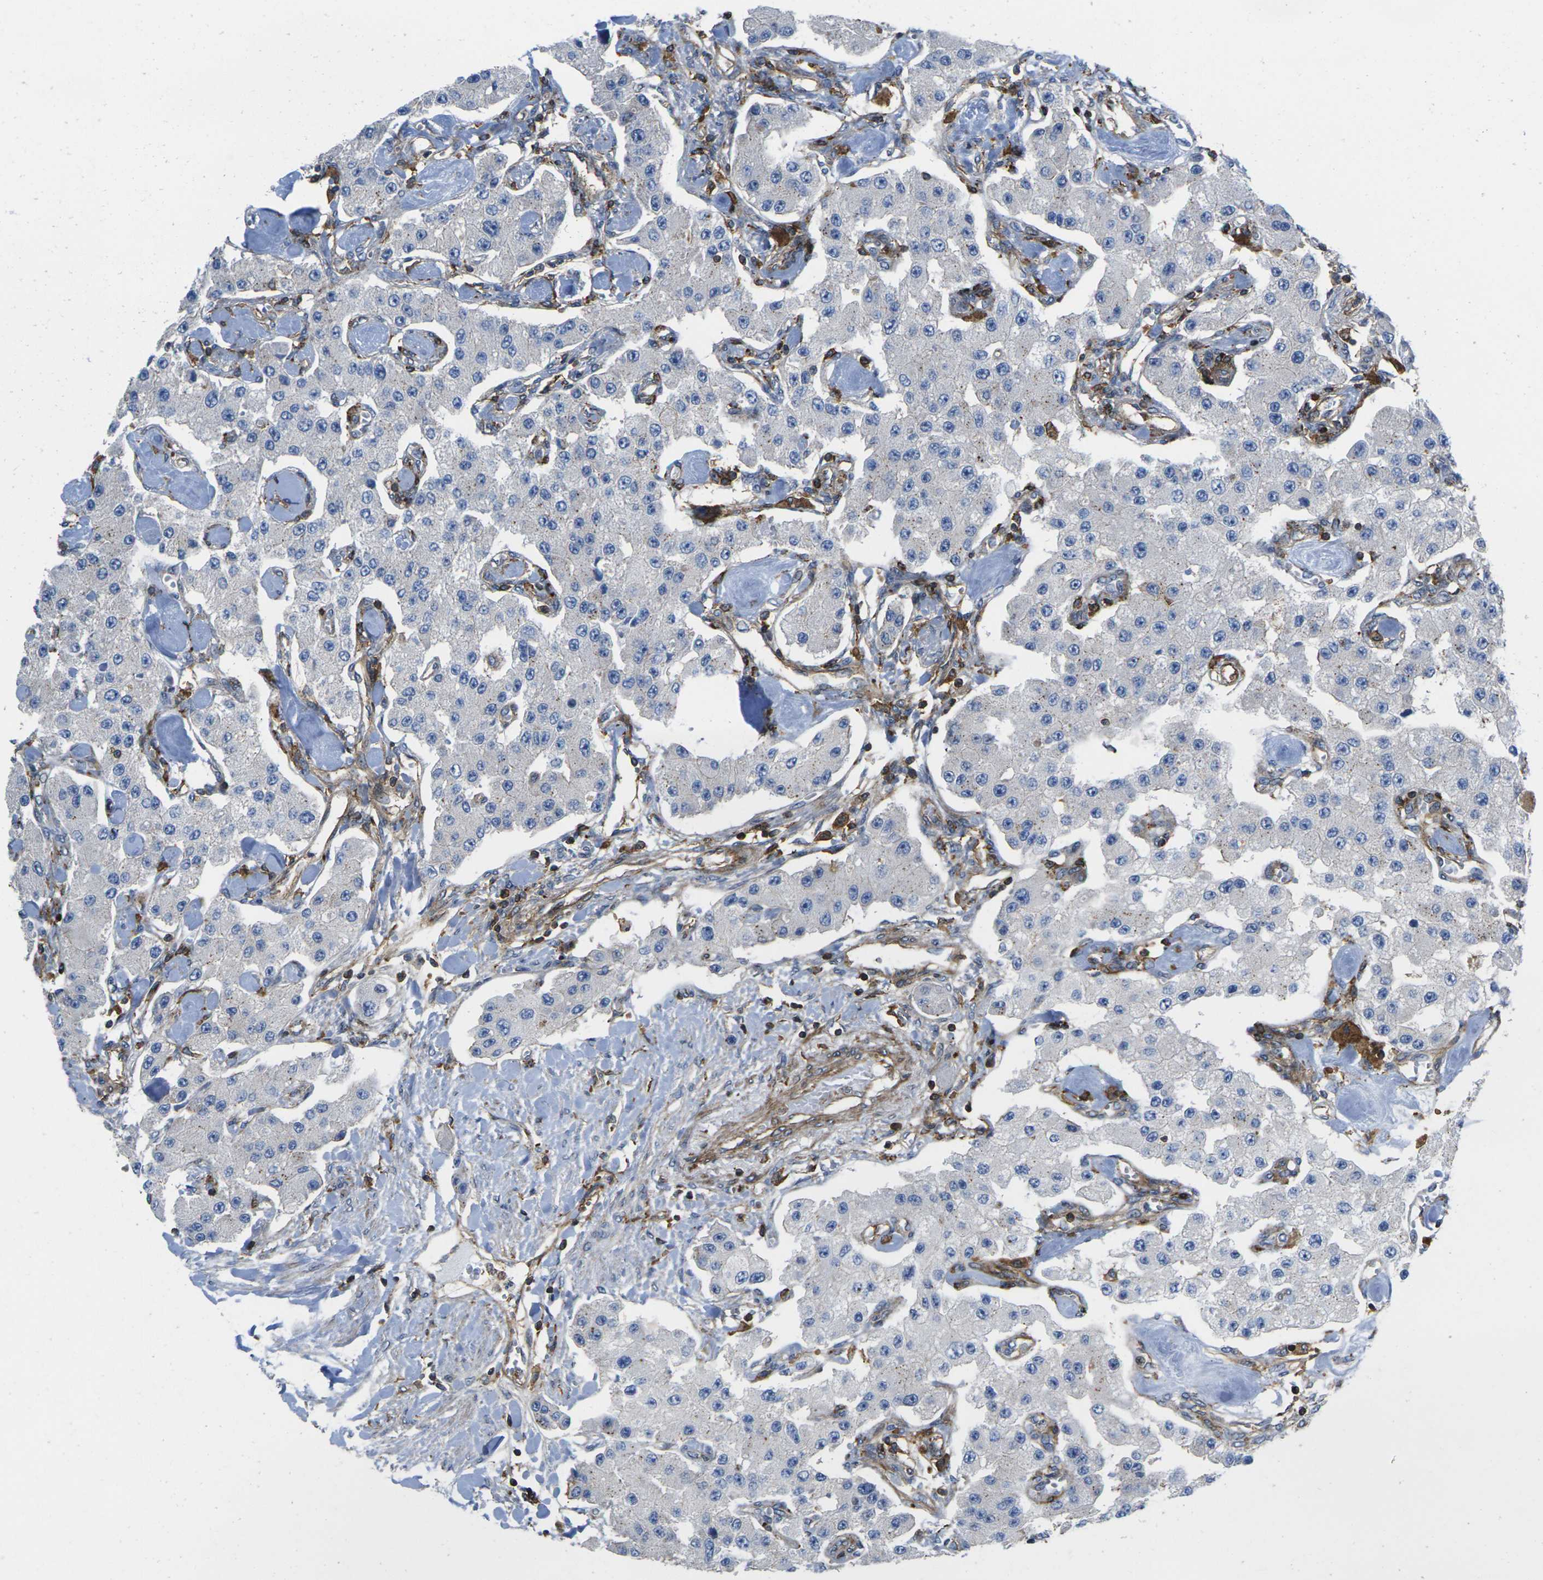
{"staining": {"intensity": "negative", "quantity": "none", "location": "none"}, "tissue": "carcinoid", "cell_type": "Tumor cells", "image_type": "cancer", "snomed": [{"axis": "morphology", "description": "Carcinoid, malignant, NOS"}, {"axis": "topography", "description": "Pancreas"}], "caption": "Immunohistochemical staining of human carcinoid exhibits no significant expression in tumor cells.", "gene": "IQGAP1", "patient": {"sex": "male", "age": 41}}